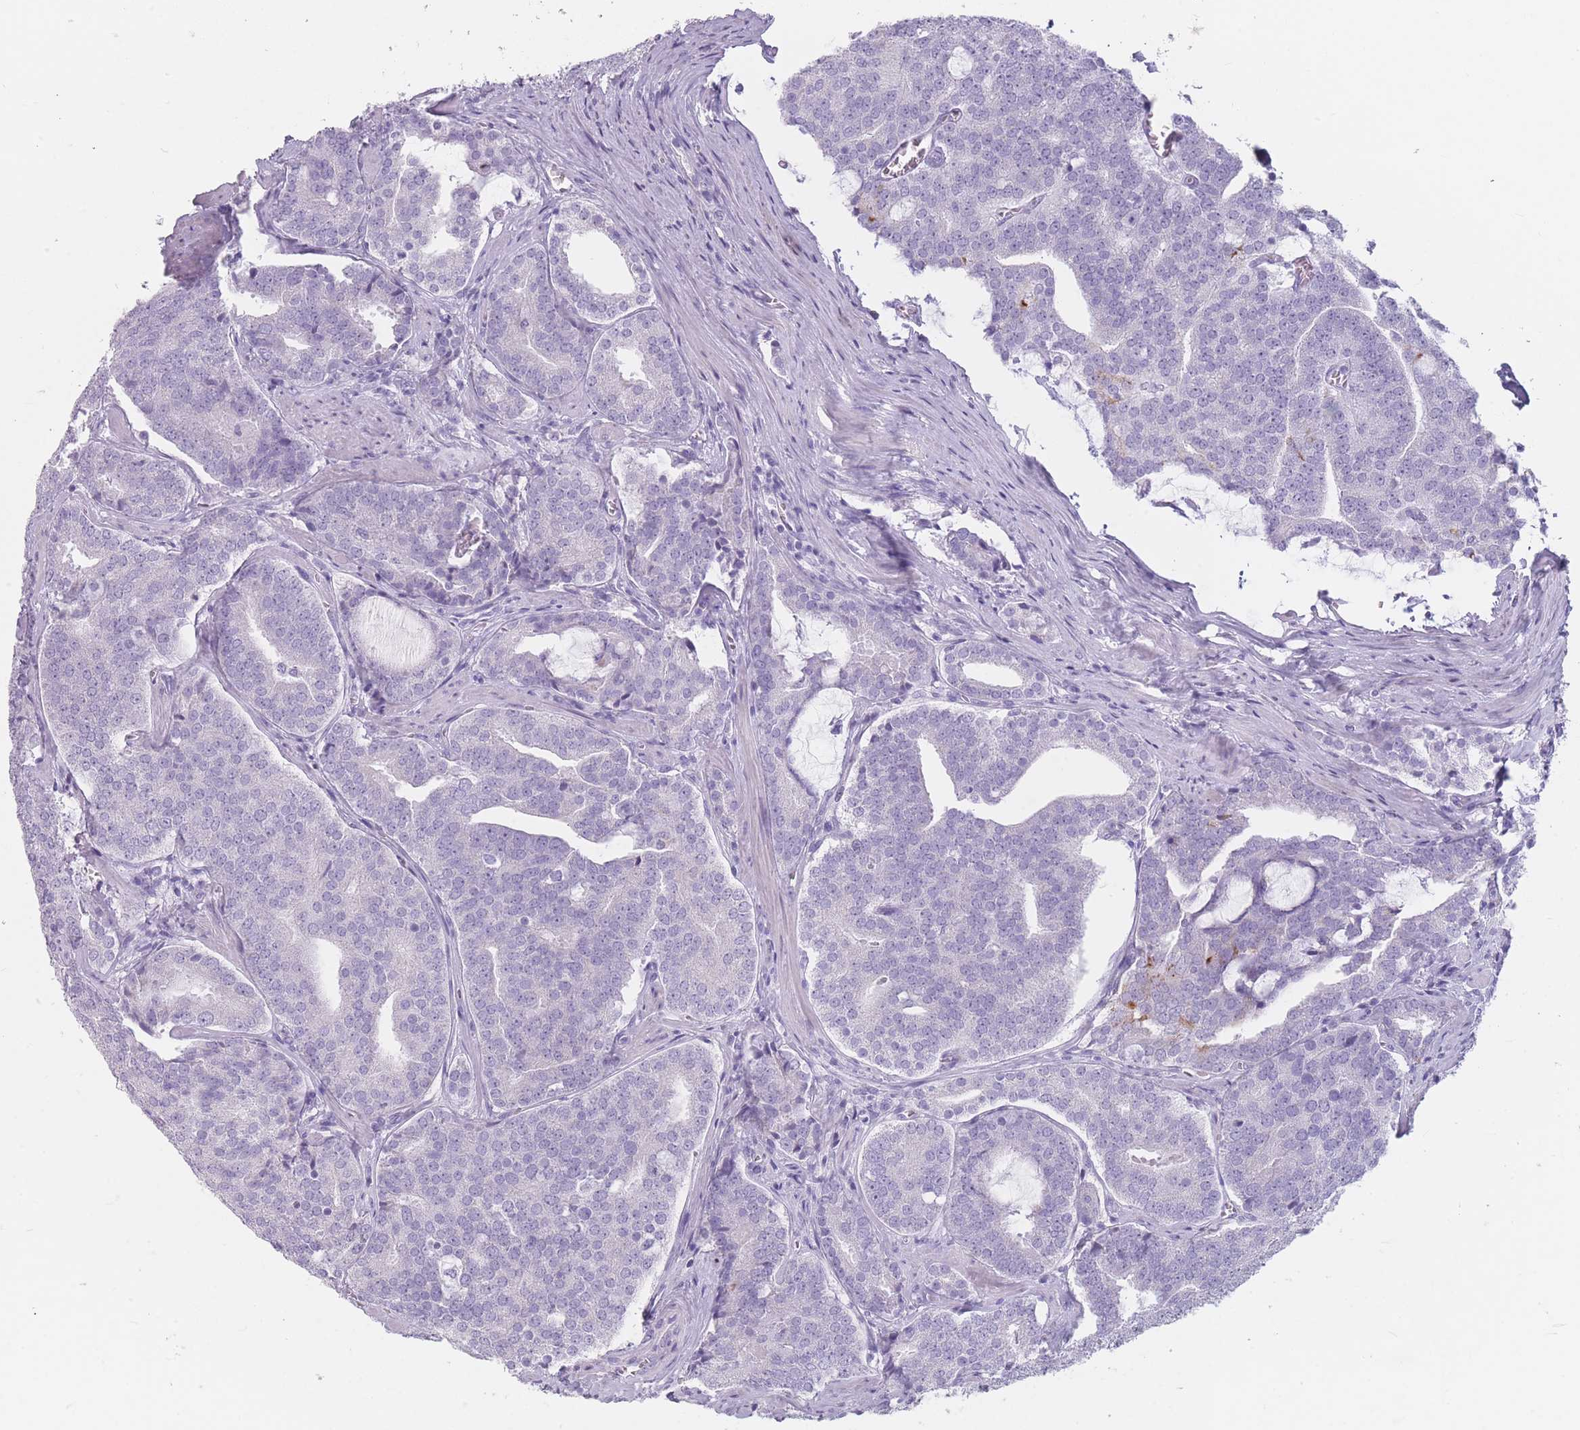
{"staining": {"intensity": "negative", "quantity": "none", "location": "none"}, "tissue": "prostate cancer", "cell_type": "Tumor cells", "image_type": "cancer", "snomed": [{"axis": "morphology", "description": "Adenocarcinoma, High grade"}, {"axis": "topography", "description": "Prostate"}], "caption": "The histopathology image exhibits no significant staining in tumor cells of prostate cancer.", "gene": "CCNO", "patient": {"sex": "male", "age": 55}}